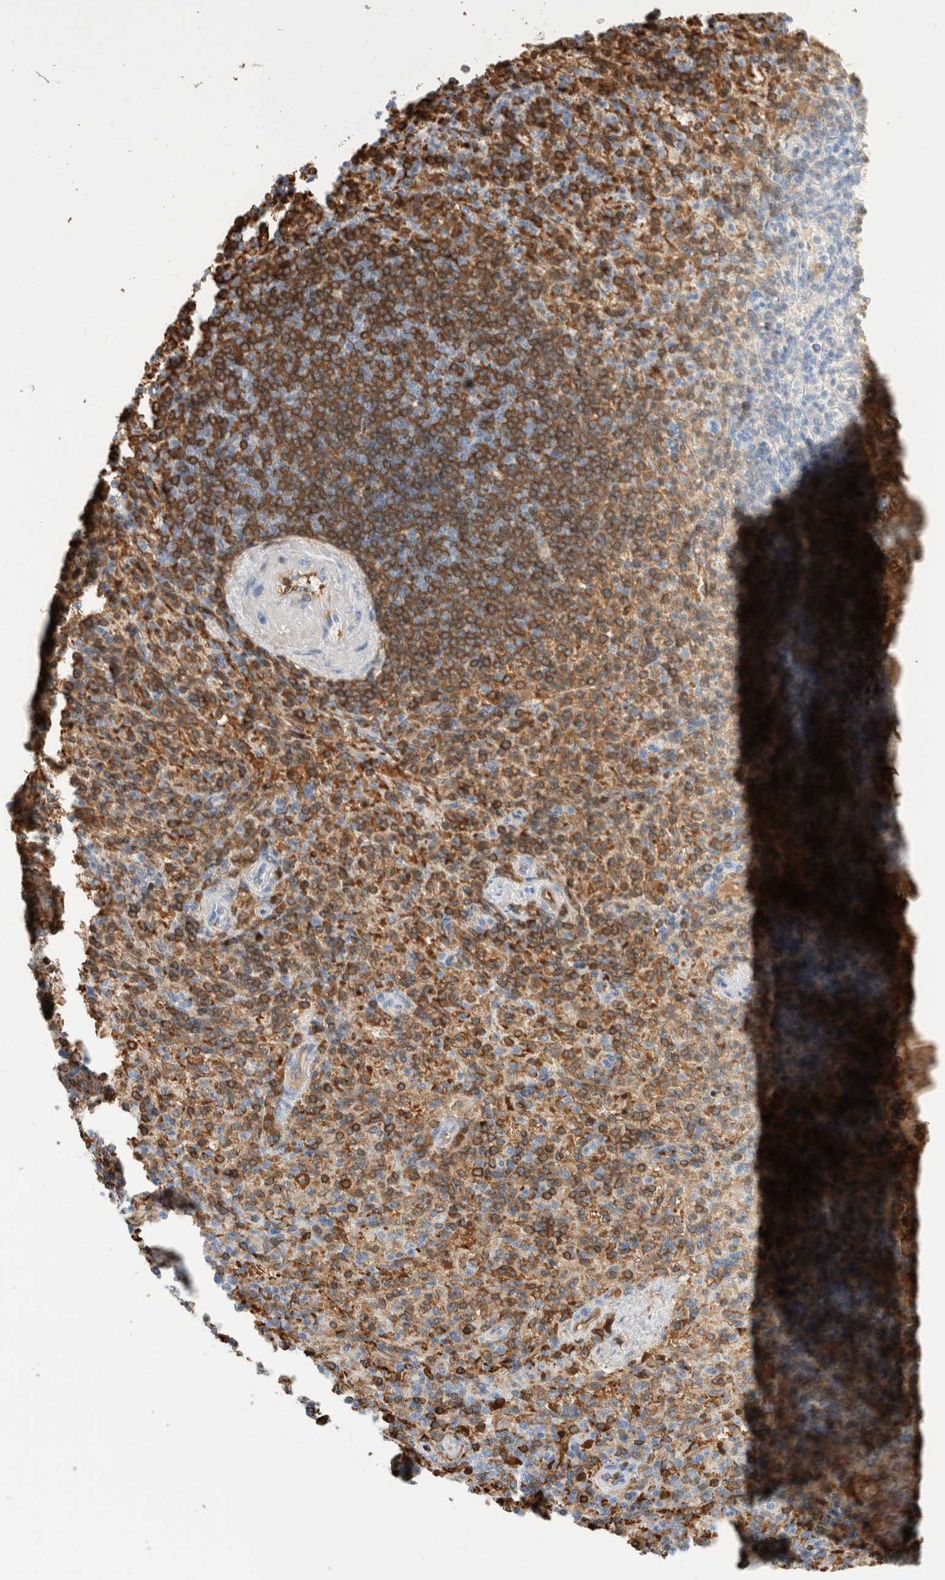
{"staining": {"intensity": "strong", "quantity": "25%-75%", "location": "cytoplasmic/membranous"}, "tissue": "spleen", "cell_type": "Cells in red pulp", "image_type": "normal", "snomed": [{"axis": "morphology", "description": "Normal tissue, NOS"}, {"axis": "topography", "description": "Spleen"}], "caption": "Strong cytoplasmic/membranous protein staining is seen in about 25%-75% of cells in red pulp in spleen. The staining was performed using DAB, with brown indicating positive protein expression. Nuclei are stained blue with hematoxylin.", "gene": "CA1", "patient": {"sex": "female", "age": 74}}